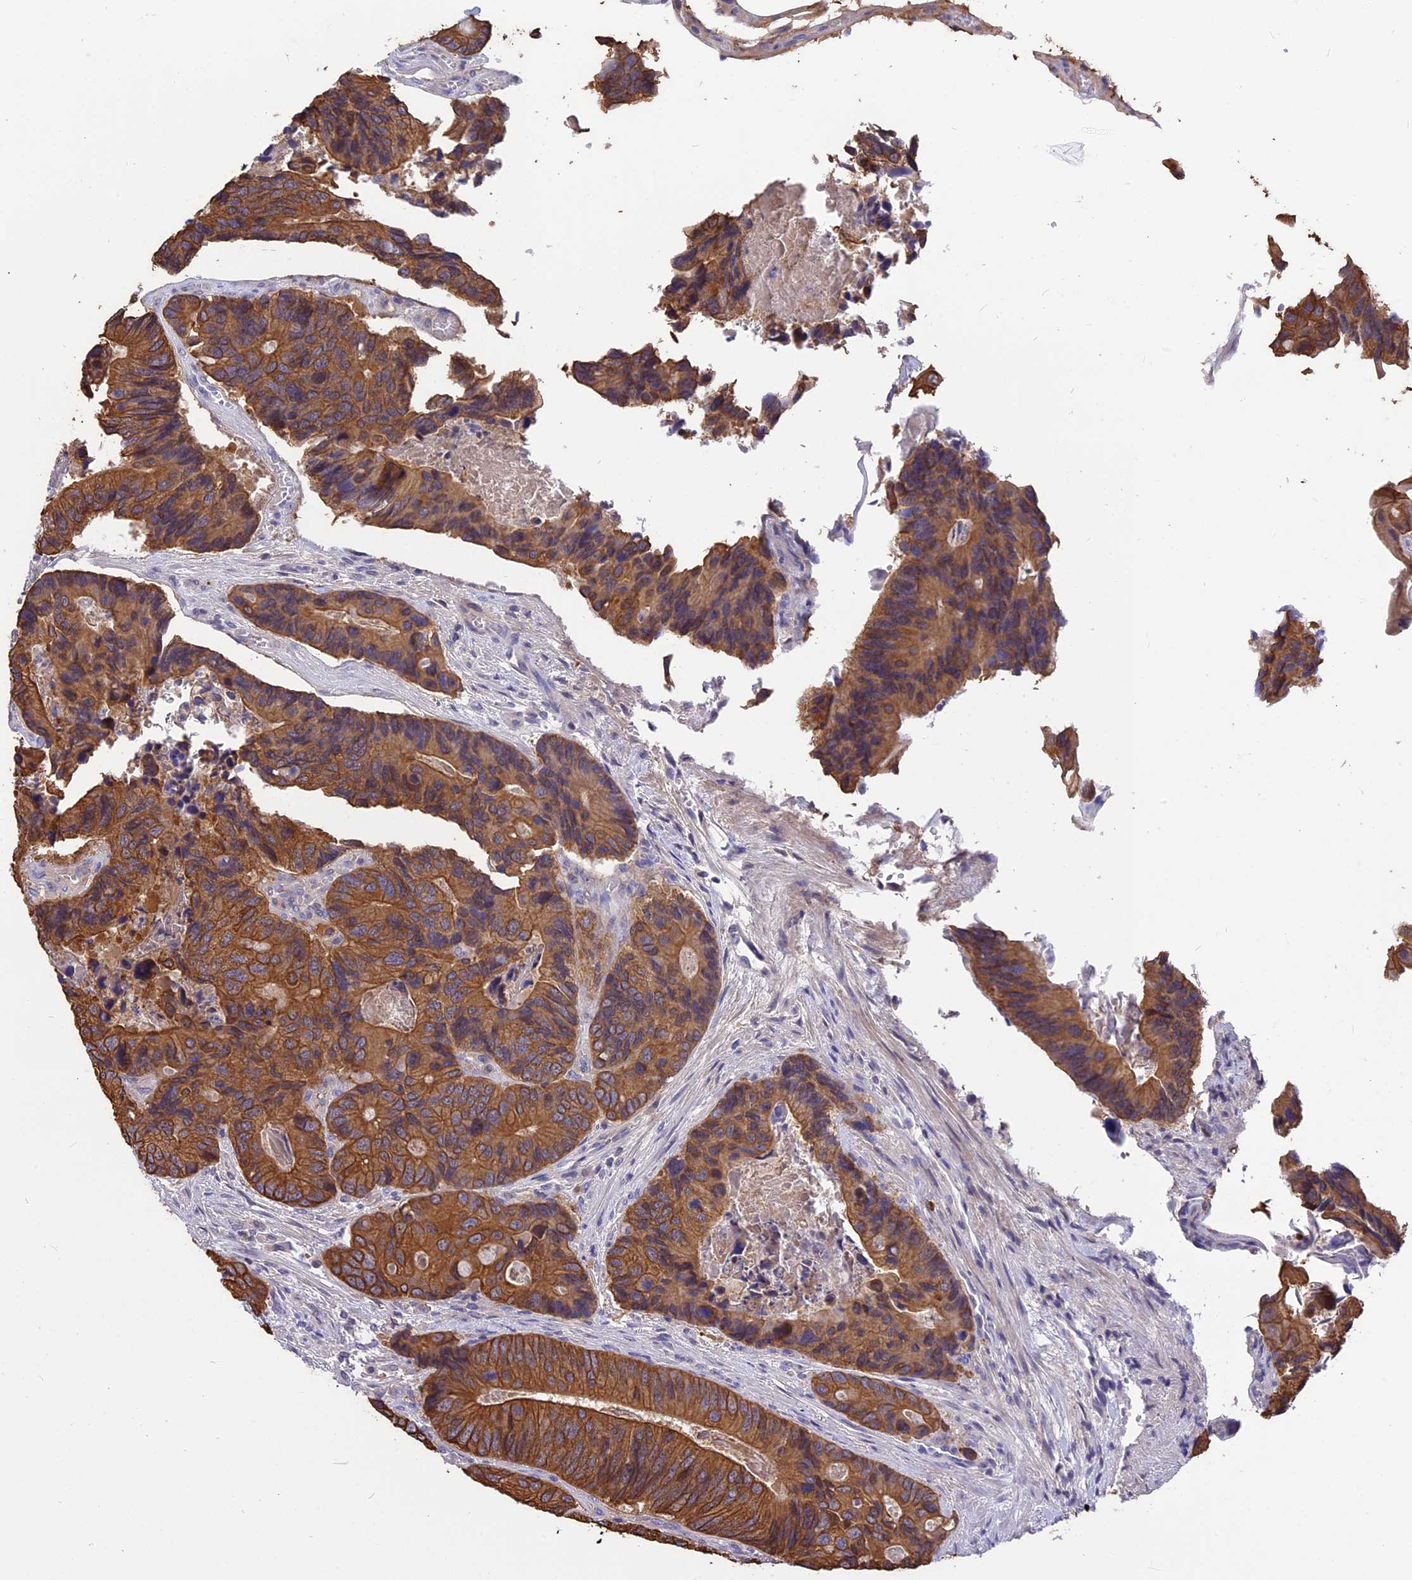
{"staining": {"intensity": "strong", "quantity": ">75%", "location": "cytoplasmic/membranous"}, "tissue": "colorectal cancer", "cell_type": "Tumor cells", "image_type": "cancer", "snomed": [{"axis": "morphology", "description": "Adenocarcinoma, NOS"}, {"axis": "topography", "description": "Colon"}], "caption": "Adenocarcinoma (colorectal) stained with IHC exhibits strong cytoplasmic/membranous staining in approximately >75% of tumor cells.", "gene": "STUB1", "patient": {"sex": "male", "age": 84}}